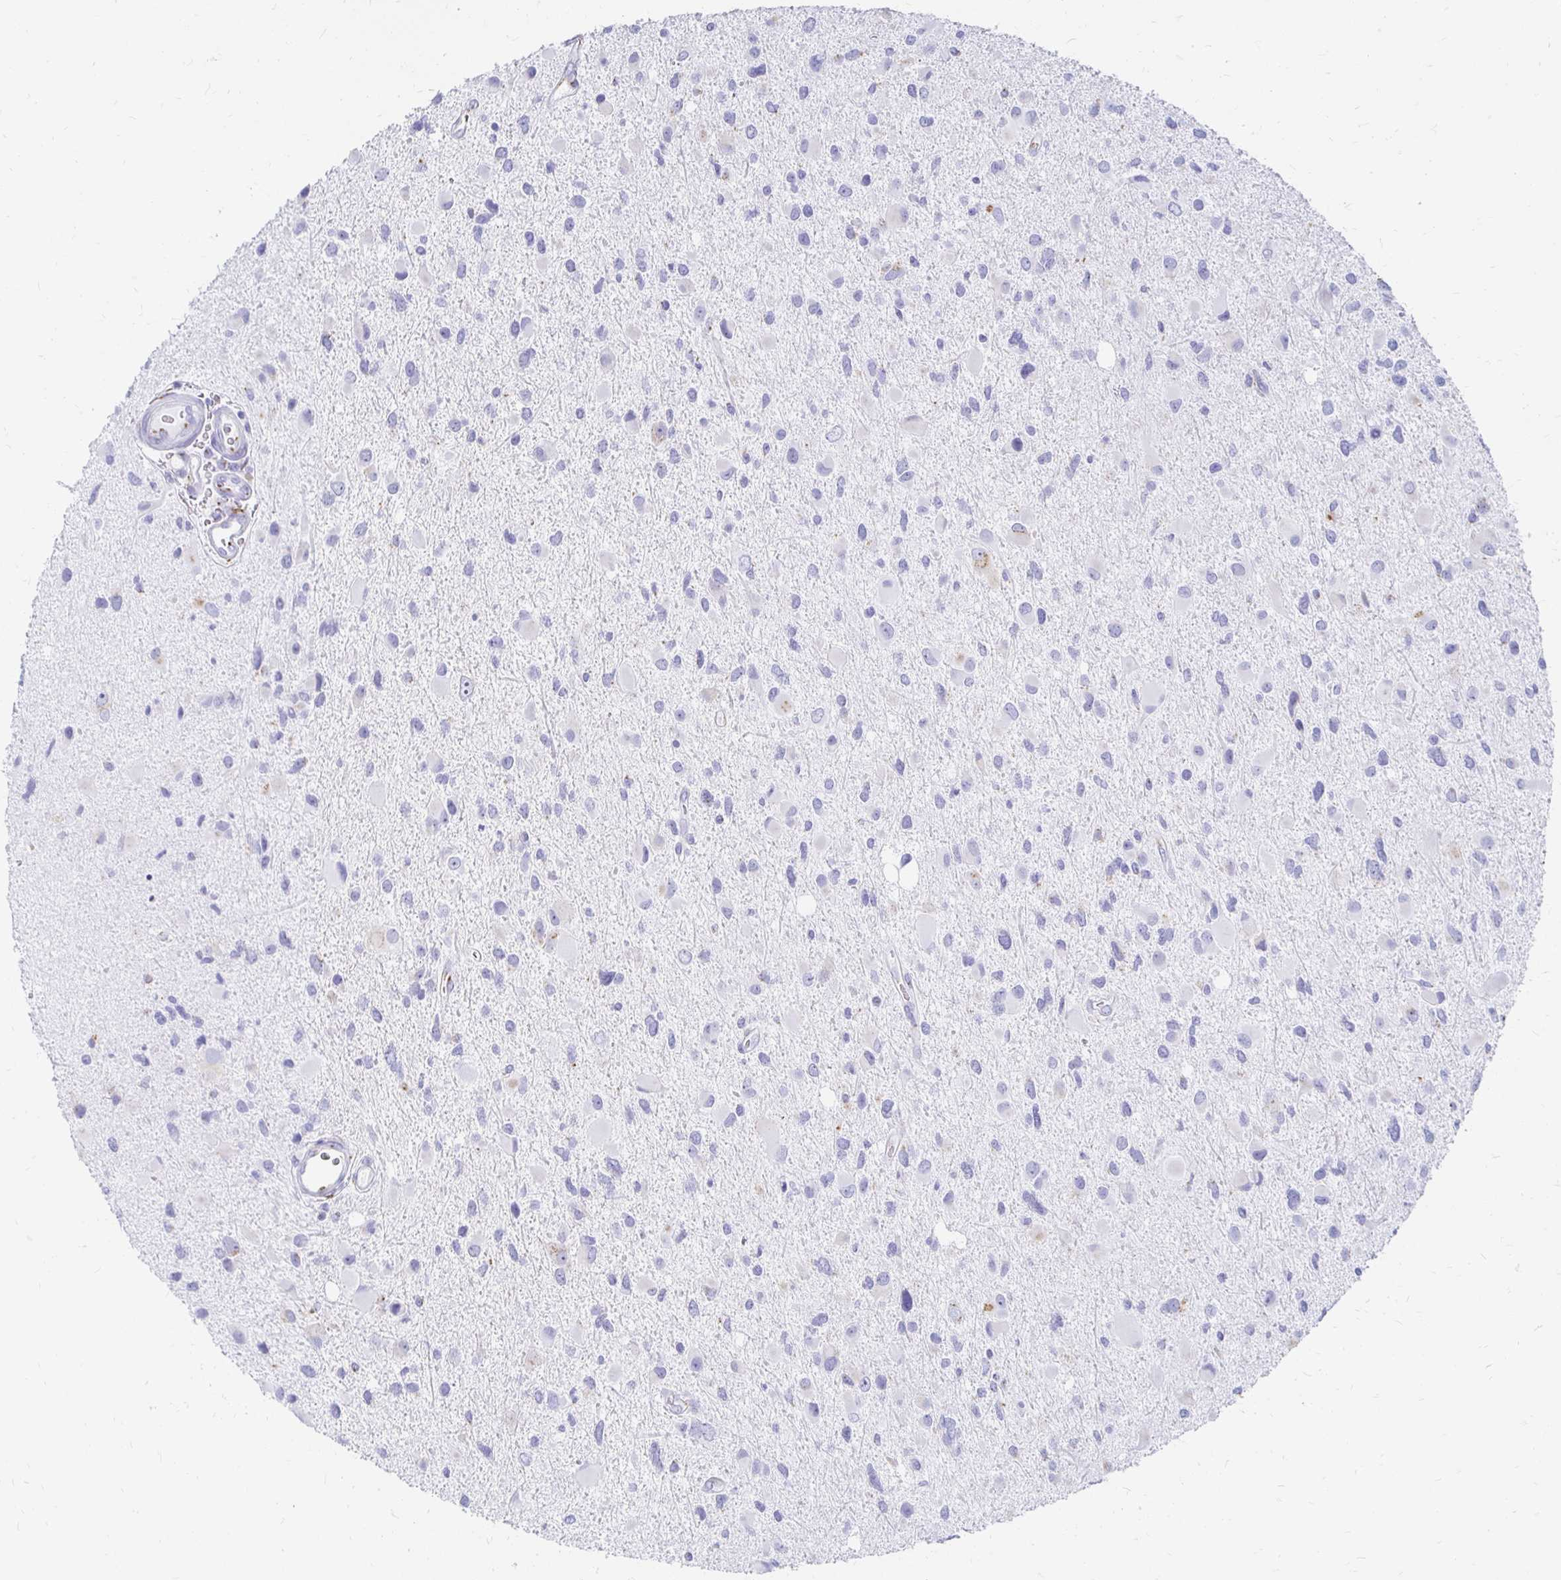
{"staining": {"intensity": "negative", "quantity": "none", "location": "none"}, "tissue": "glioma", "cell_type": "Tumor cells", "image_type": "cancer", "snomed": [{"axis": "morphology", "description": "Glioma, malignant, Low grade"}, {"axis": "topography", "description": "Brain"}], "caption": "A high-resolution histopathology image shows immunohistochemistry (IHC) staining of glioma, which shows no significant positivity in tumor cells. The staining was performed using DAB to visualize the protein expression in brown, while the nuclei were stained in blue with hematoxylin (Magnification: 20x).", "gene": "PAGE4", "patient": {"sex": "female", "age": 32}}